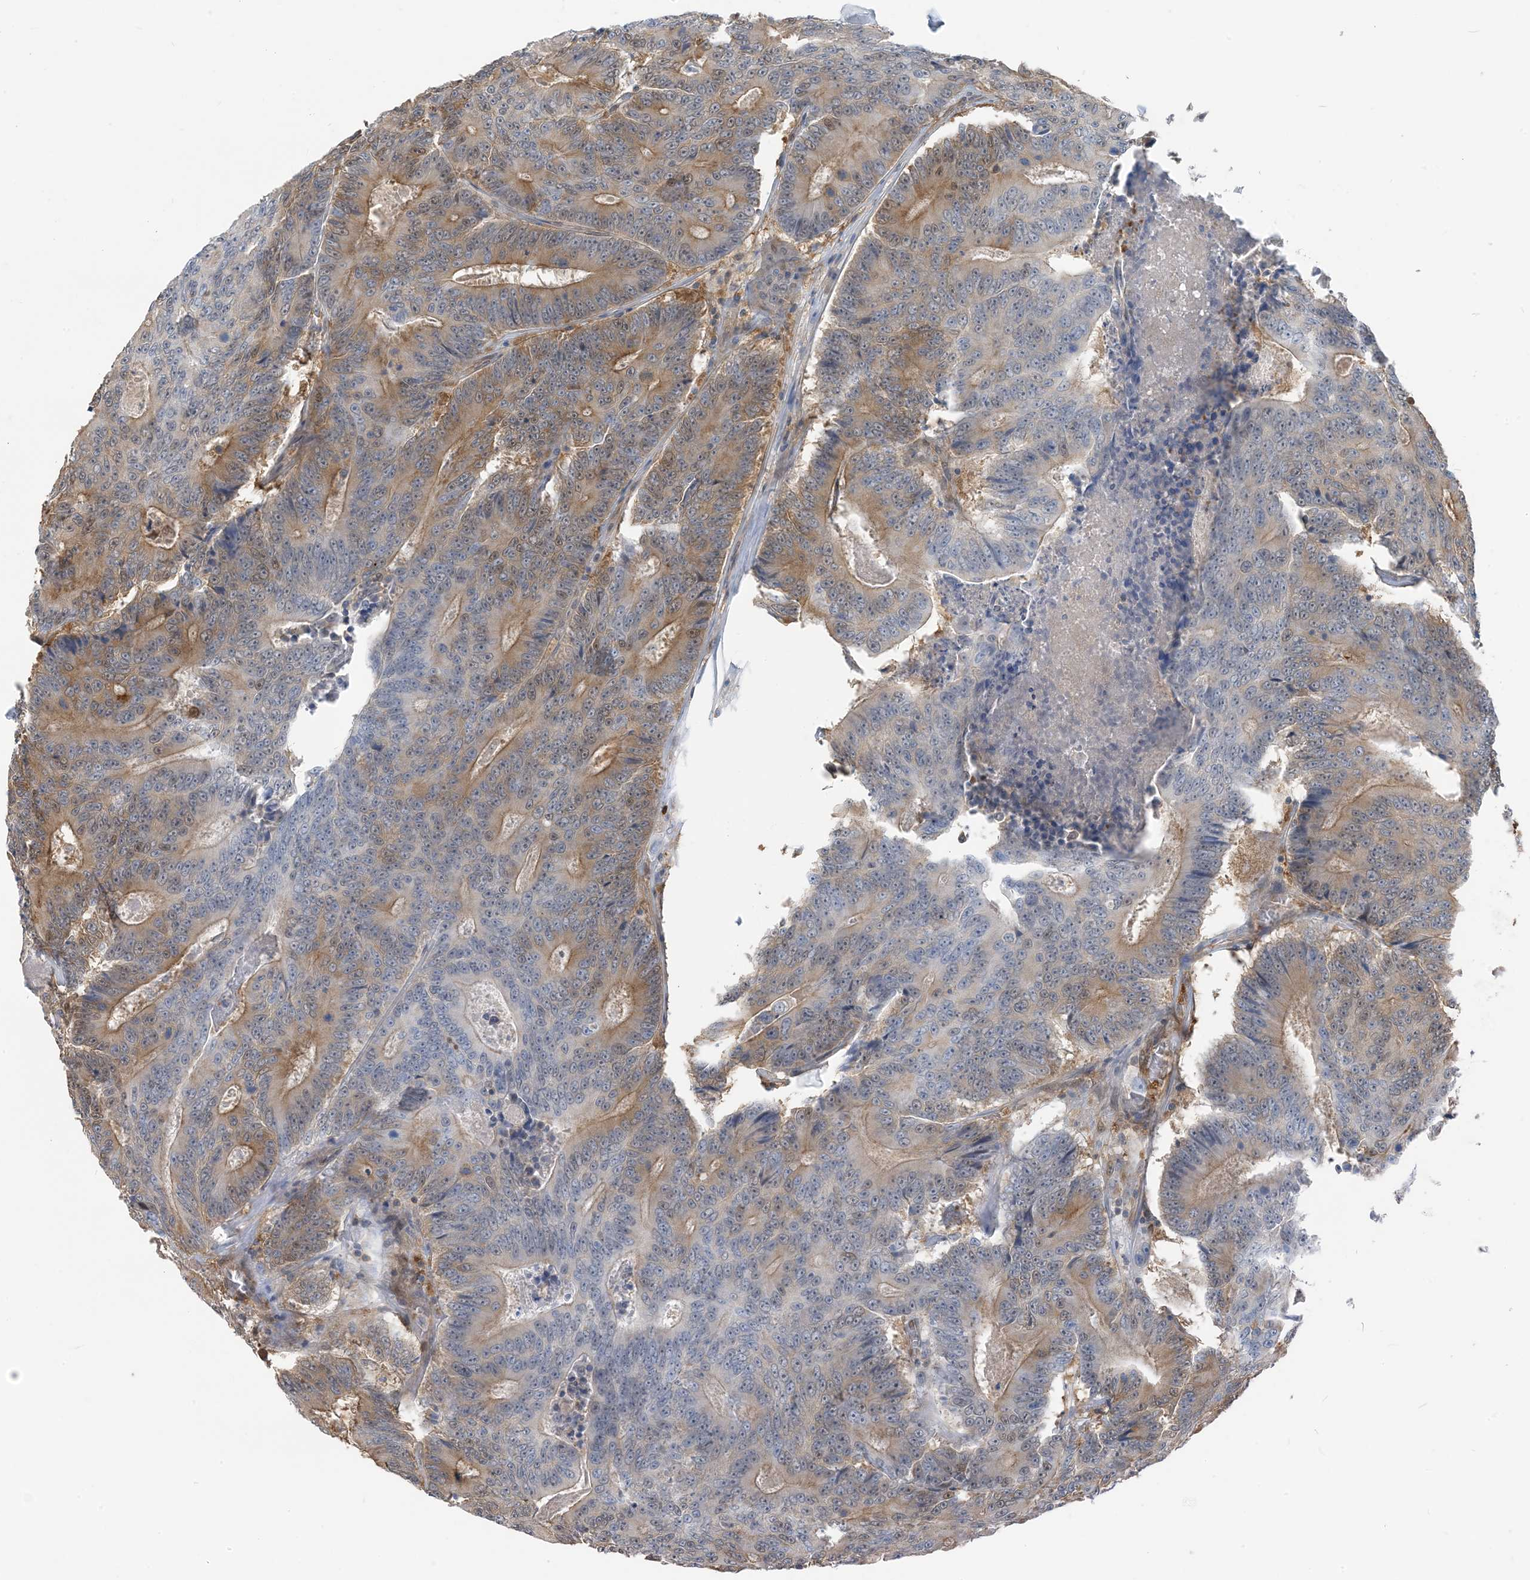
{"staining": {"intensity": "moderate", "quantity": "25%-75%", "location": "cytoplasmic/membranous"}, "tissue": "colorectal cancer", "cell_type": "Tumor cells", "image_type": "cancer", "snomed": [{"axis": "morphology", "description": "Adenocarcinoma, NOS"}, {"axis": "topography", "description": "Colon"}], "caption": "The micrograph demonstrates a brown stain indicating the presence of a protein in the cytoplasmic/membranous of tumor cells in colorectal cancer (adenocarcinoma).", "gene": "ZC3H12A", "patient": {"sex": "male", "age": 83}}